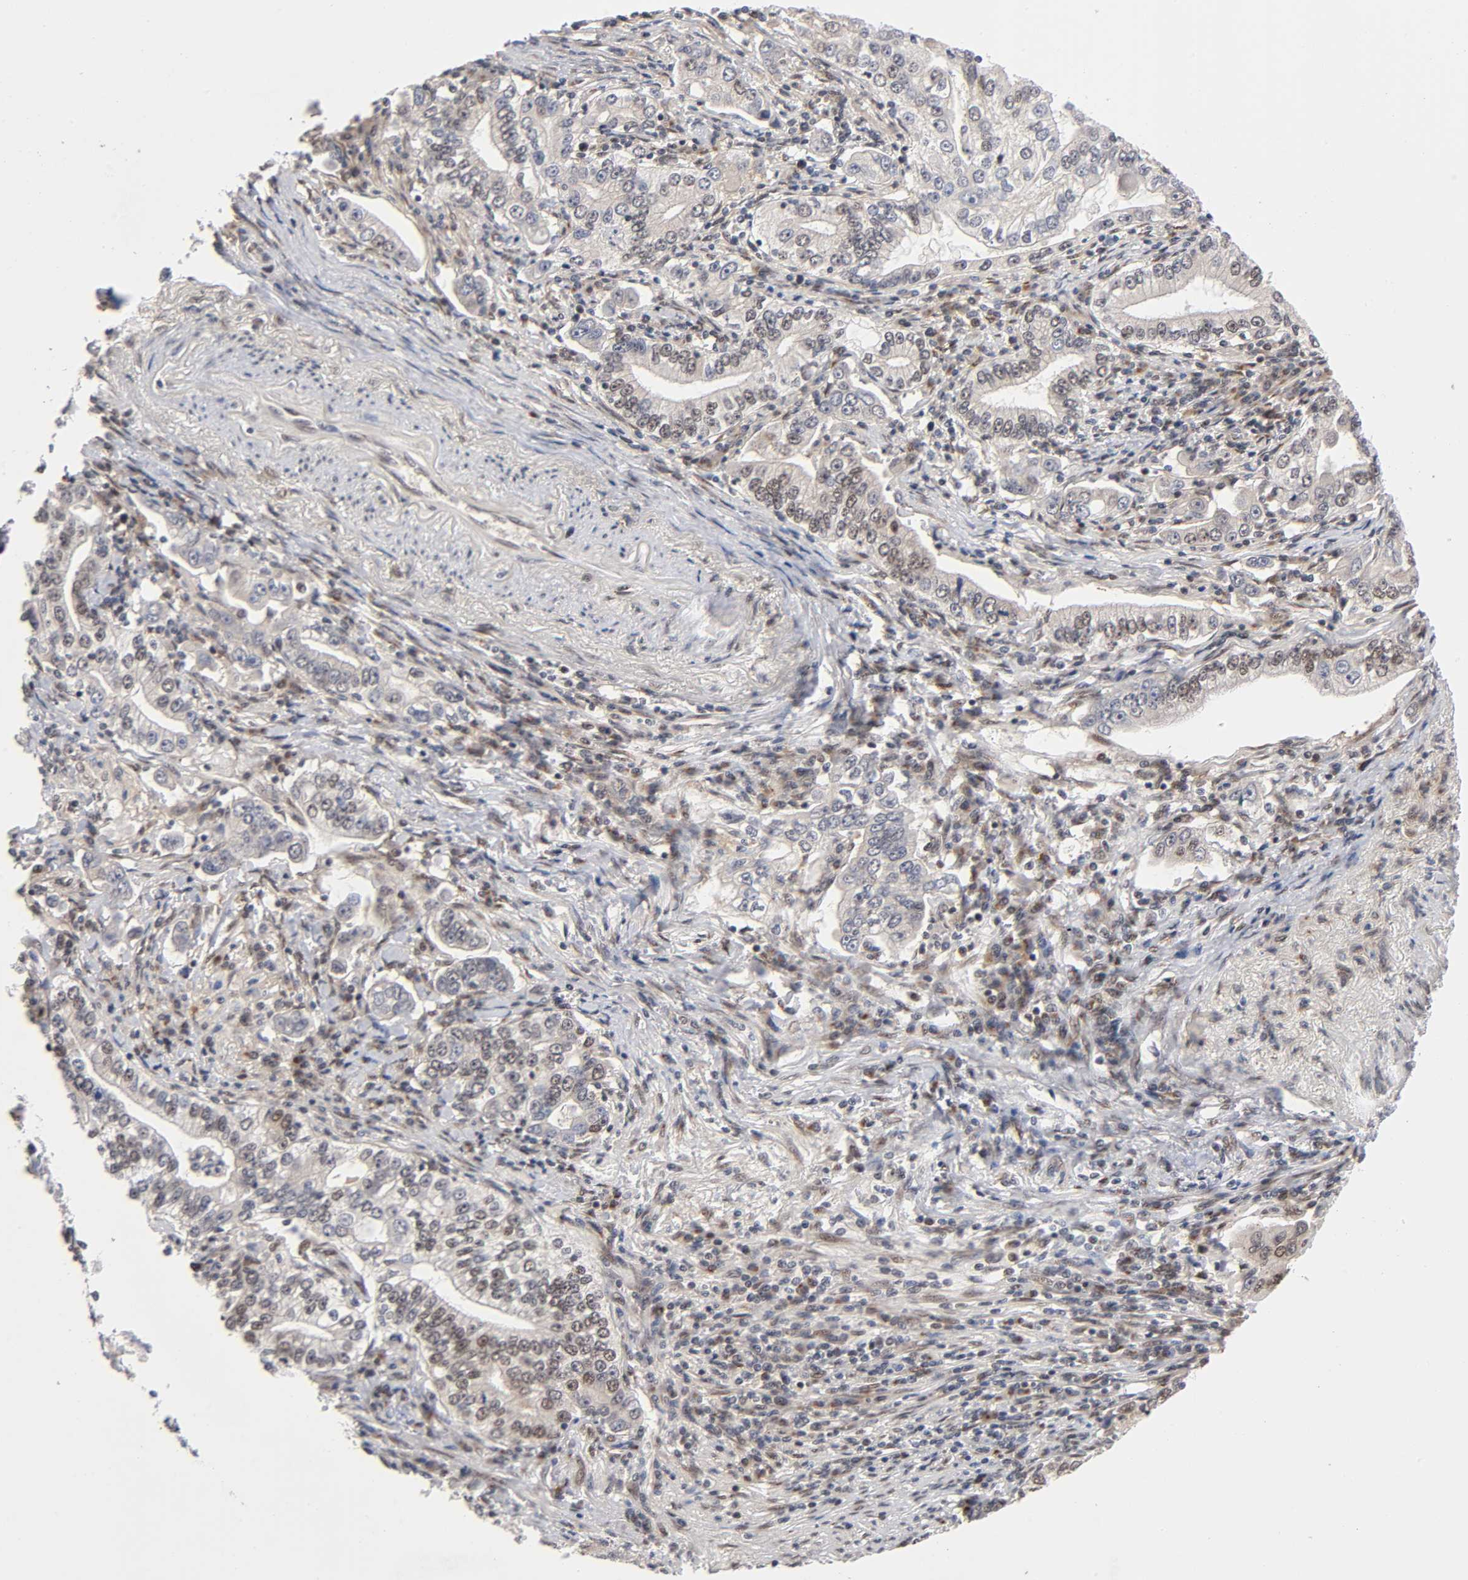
{"staining": {"intensity": "moderate", "quantity": "25%-75%", "location": "cytoplasmic/membranous,nuclear"}, "tissue": "stomach cancer", "cell_type": "Tumor cells", "image_type": "cancer", "snomed": [{"axis": "morphology", "description": "Adenocarcinoma, NOS"}, {"axis": "topography", "description": "Stomach, lower"}], "caption": "Immunohistochemistry of human stomach cancer exhibits medium levels of moderate cytoplasmic/membranous and nuclear positivity in approximately 25%-75% of tumor cells.", "gene": "EP300", "patient": {"sex": "female", "age": 72}}